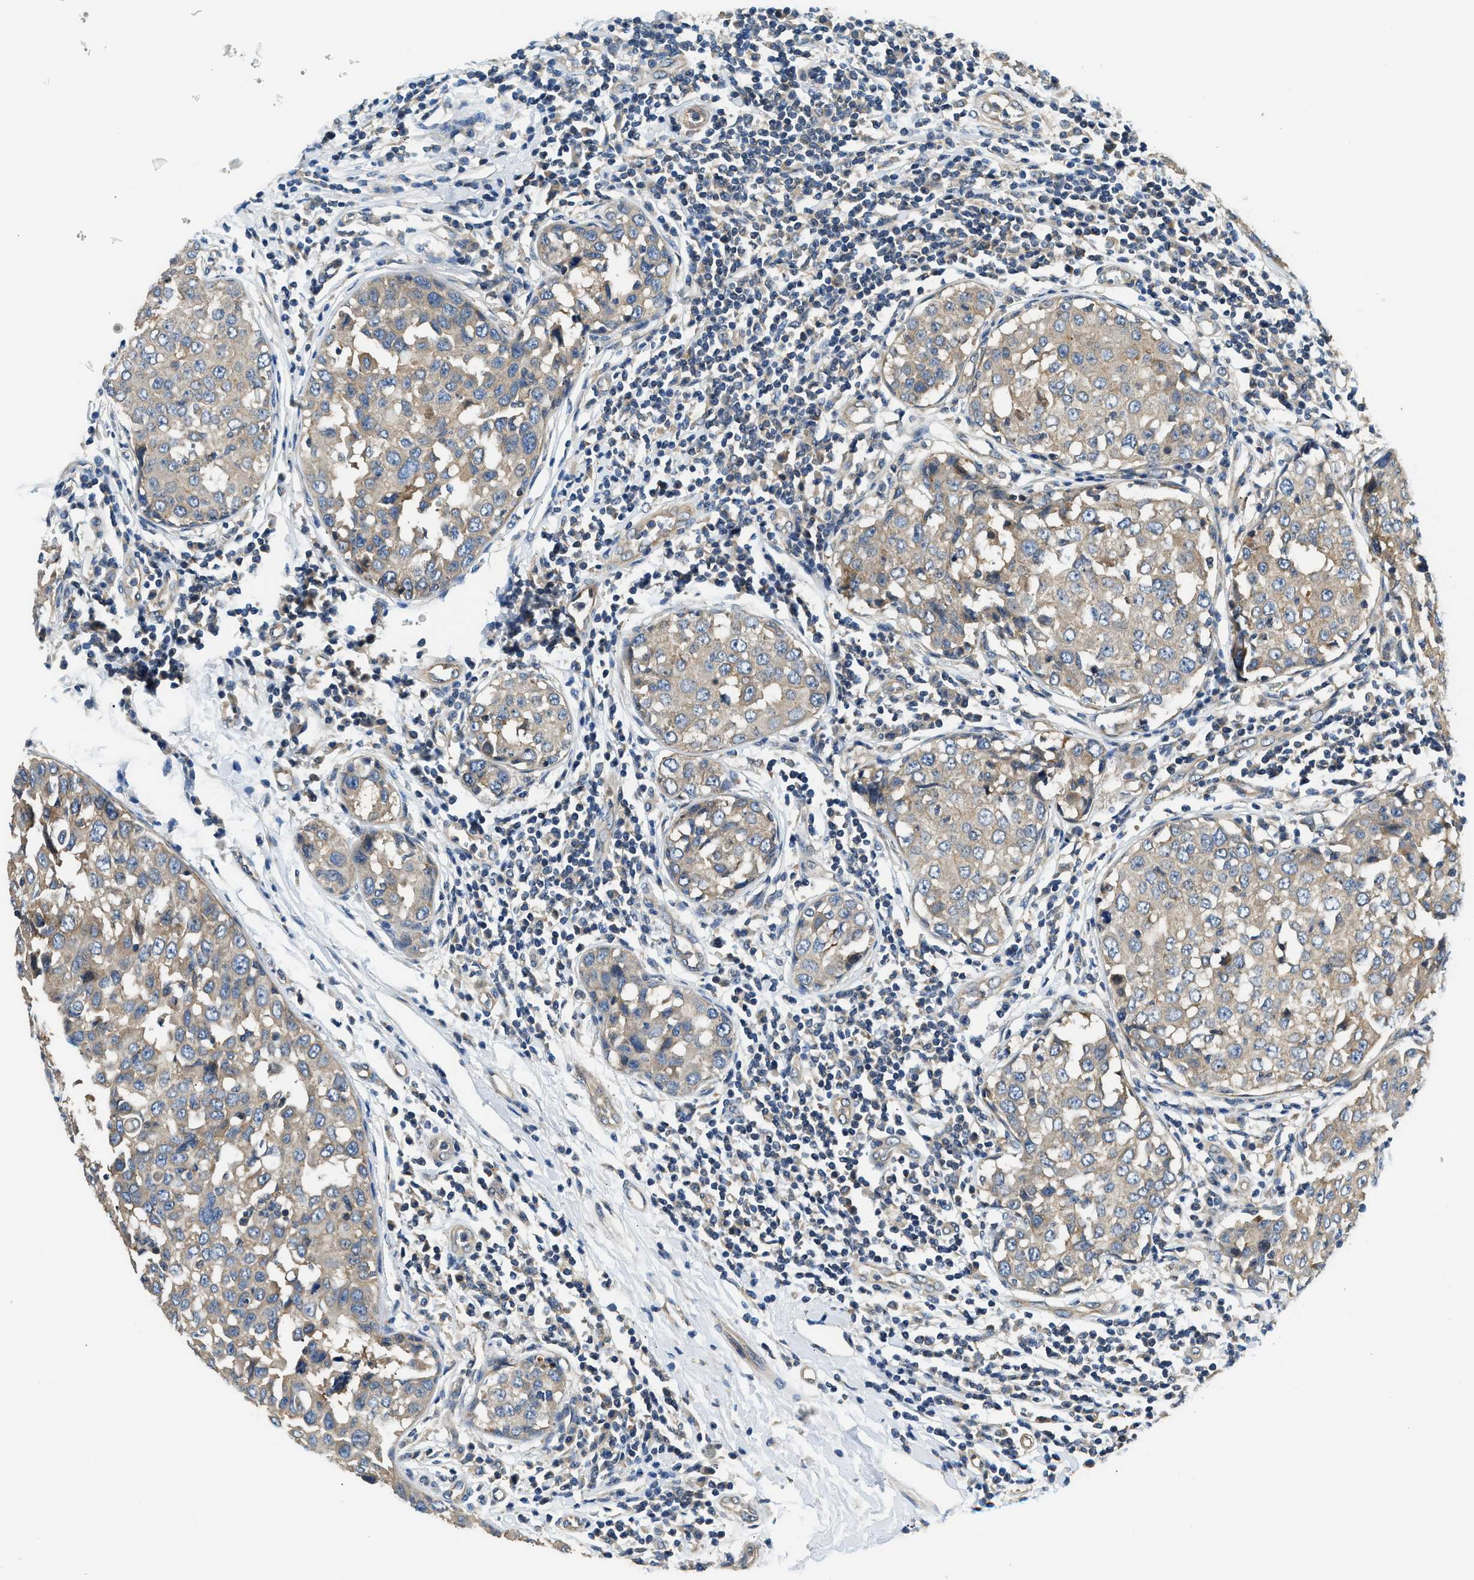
{"staining": {"intensity": "weak", "quantity": ">75%", "location": "cytoplasmic/membranous"}, "tissue": "breast cancer", "cell_type": "Tumor cells", "image_type": "cancer", "snomed": [{"axis": "morphology", "description": "Duct carcinoma"}, {"axis": "topography", "description": "Breast"}], "caption": "High-power microscopy captured an IHC micrograph of breast invasive ductal carcinoma, revealing weak cytoplasmic/membranous staining in approximately >75% of tumor cells.", "gene": "IL3RA", "patient": {"sex": "female", "age": 27}}